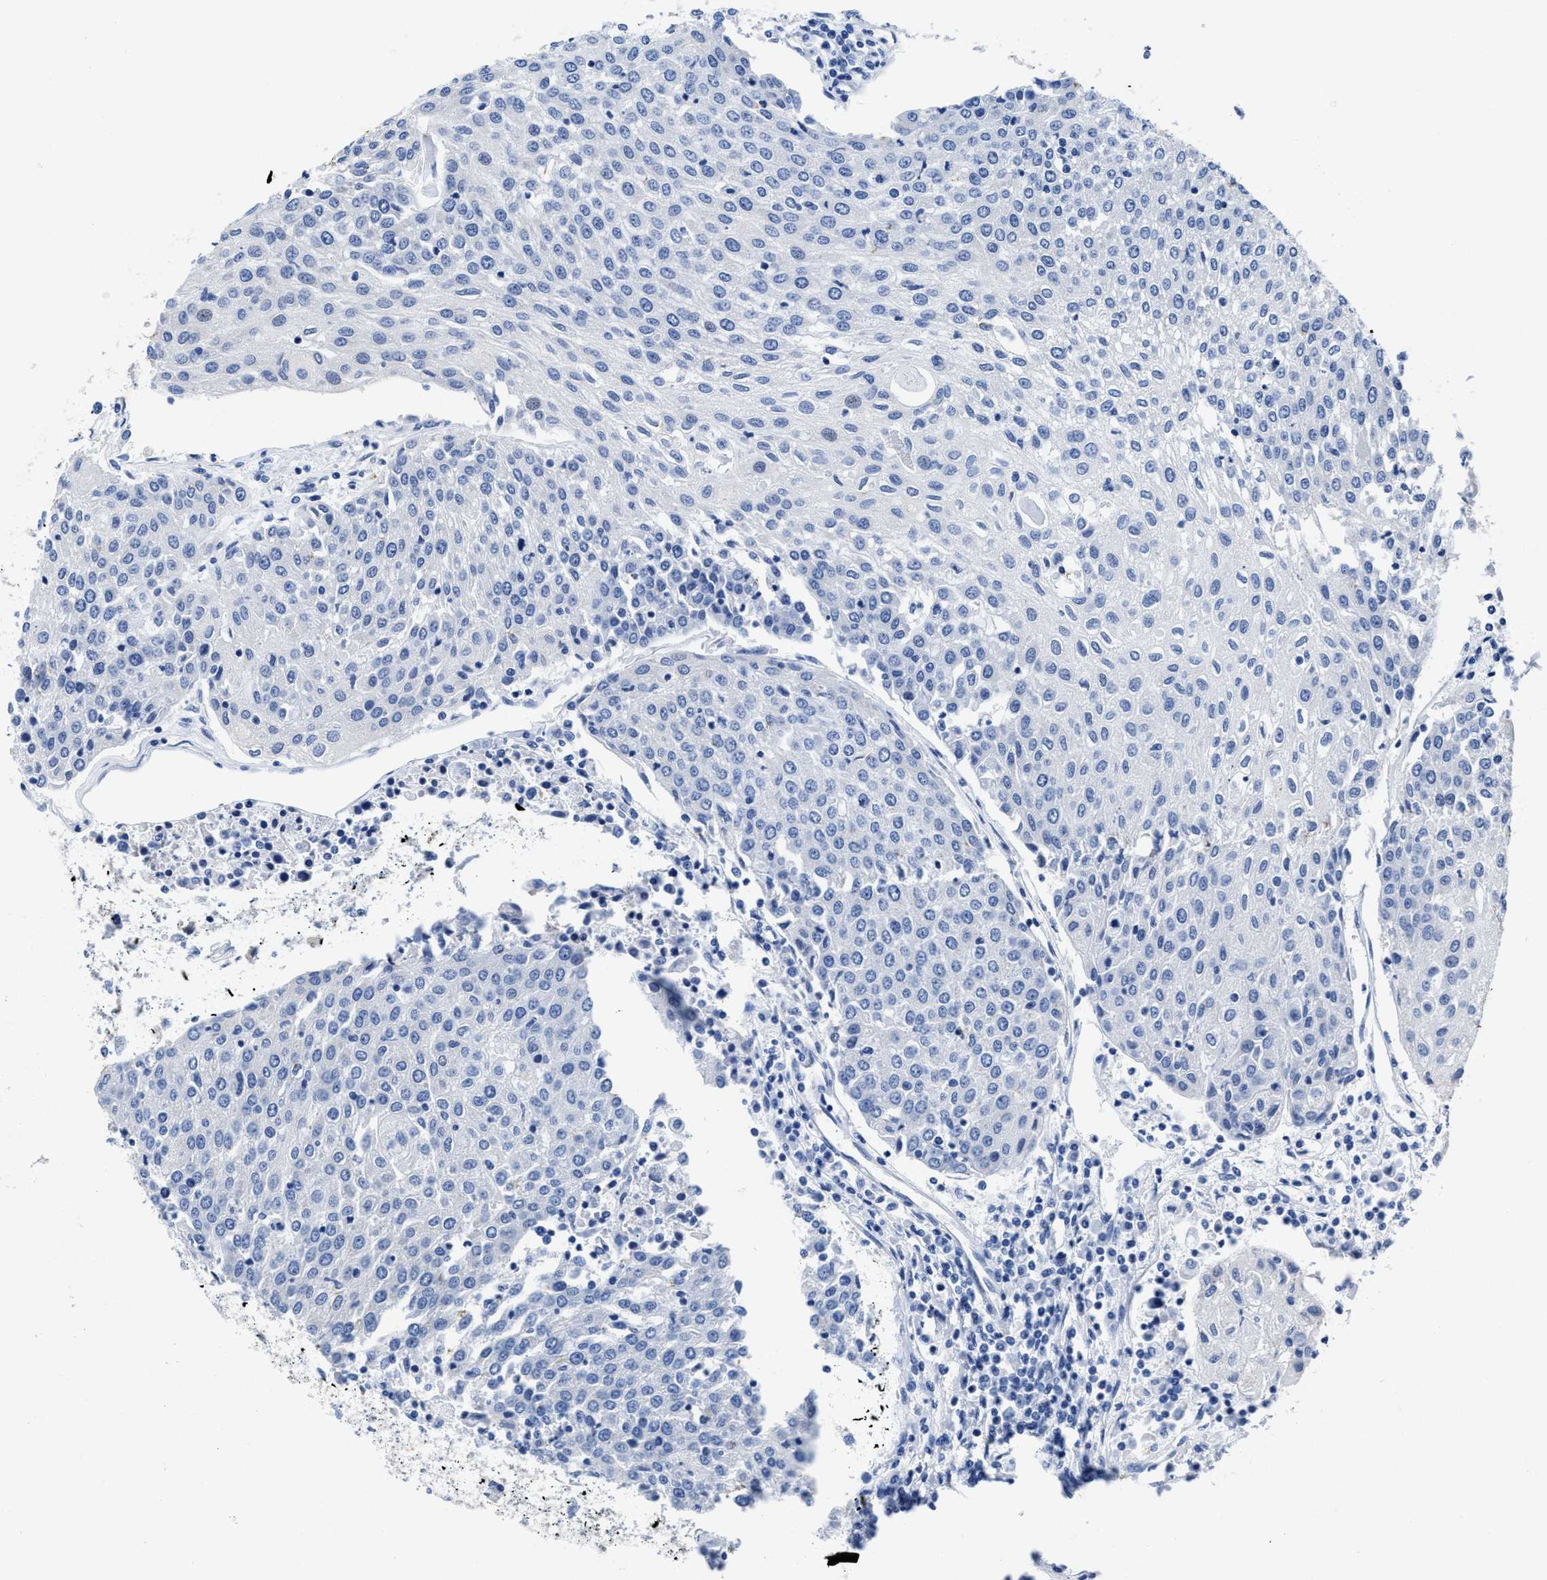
{"staining": {"intensity": "negative", "quantity": "none", "location": "none"}, "tissue": "urothelial cancer", "cell_type": "Tumor cells", "image_type": "cancer", "snomed": [{"axis": "morphology", "description": "Urothelial carcinoma, High grade"}, {"axis": "topography", "description": "Urinary bladder"}], "caption": "Urothelial cancer stained for a protein using IHC displays no staining tumor cells.", "gene": "HOOK1", "patient": {"sex": "female", "age": 85}}